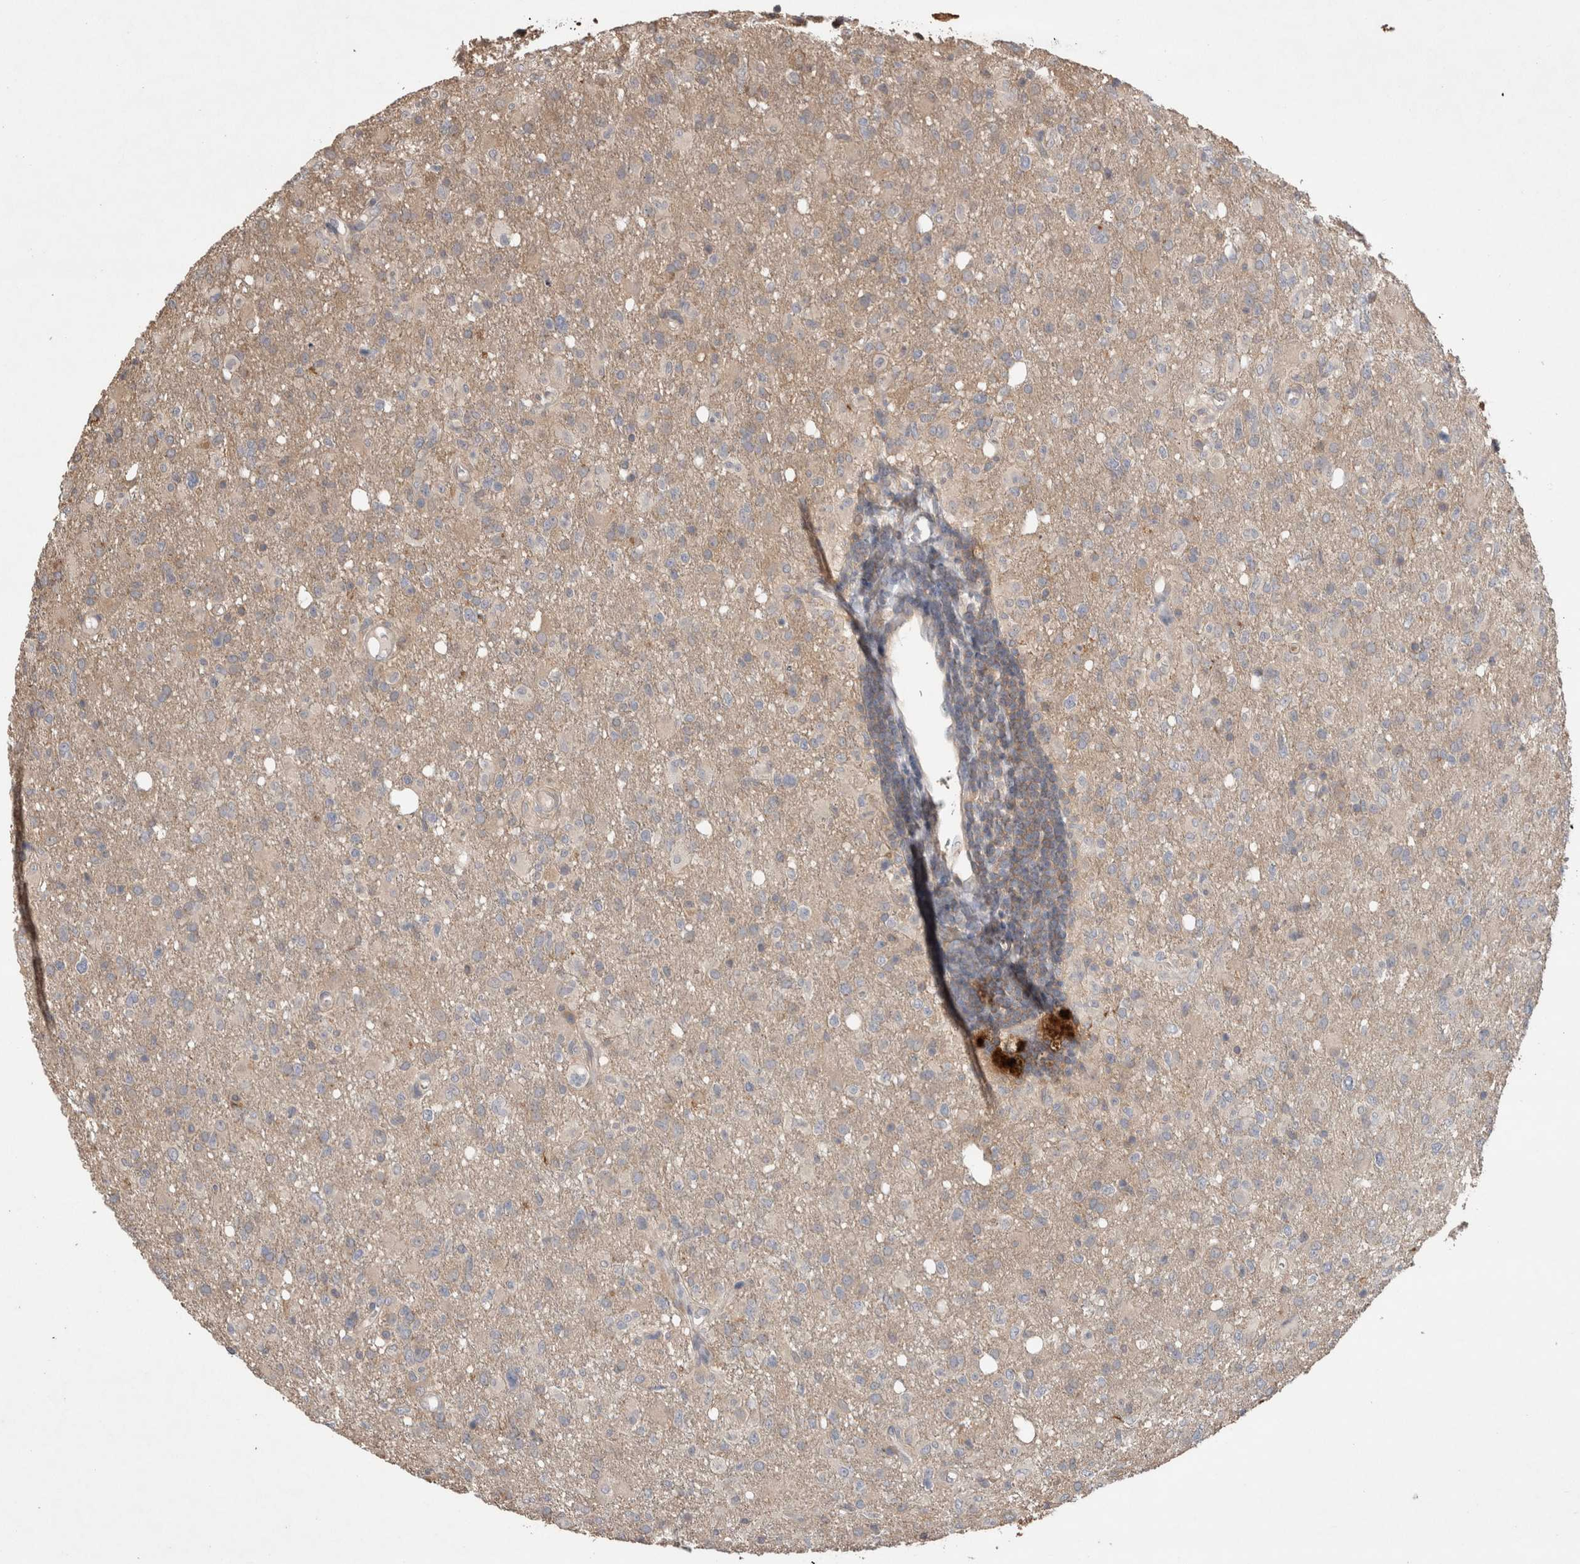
{"staining": {"intensity": "weak", "quantity": "<25%", "location": "cytoplasmic/membranous"}, "tissue": "glioma", "cell_type": "Tumor cells", "image_type": "cancer", "snomed": [{"axis": "morphology", "description": "Glioma, malignant, High grade"}, {"axis": "topography", "description": "Brain"}], "caption": "Immunohistochemistry (IHC) photomicrograph of human glioma stained for a protein (brown), which demonstrates no expression in tumor cells.", "gene": "TRIM5", "patient": {"sex": "female", "age": 57}}